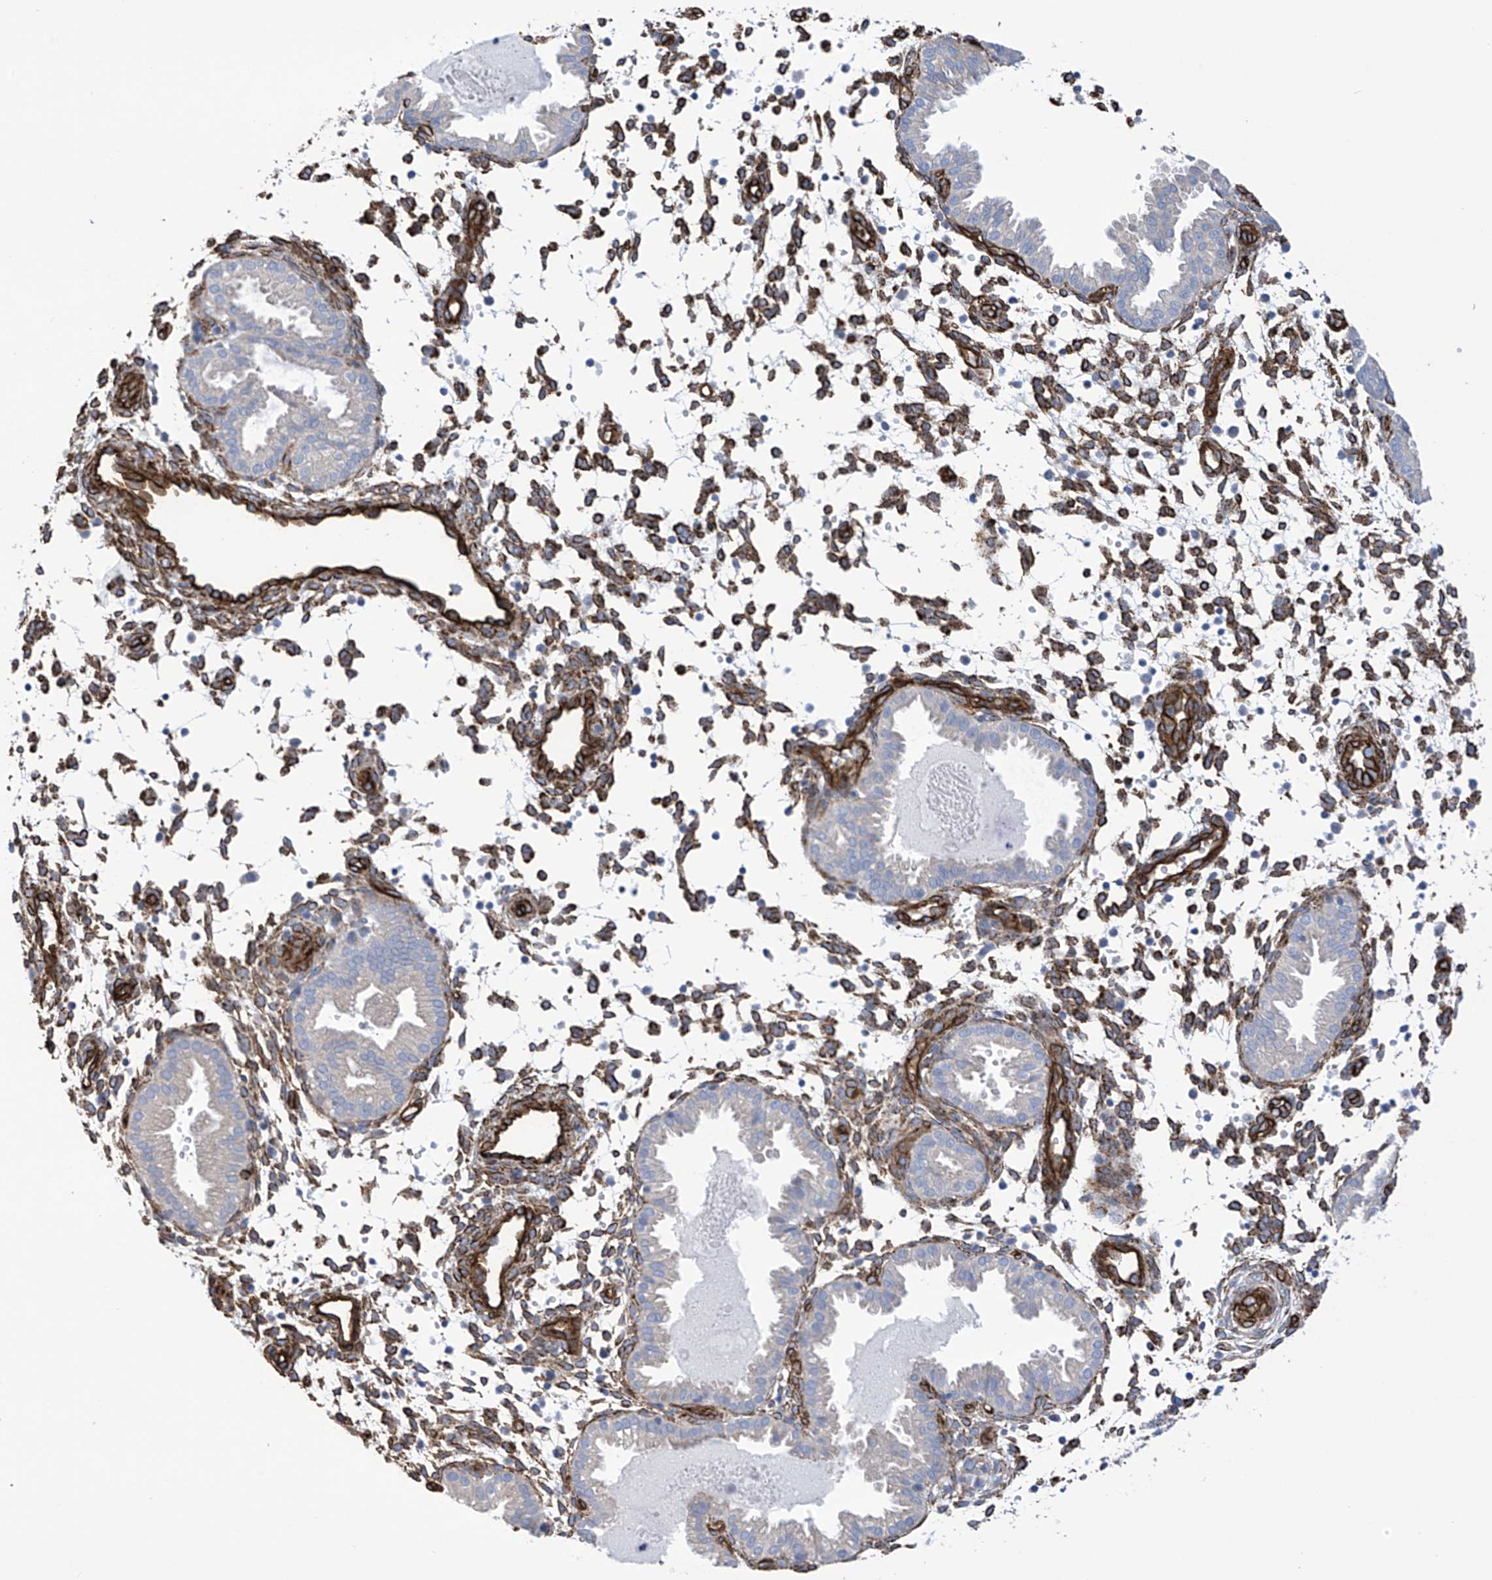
{"staining": {"intensity": "moderate", "quantity": "25%-75%", "location": "cytoplasmic/membranous"}, "tissue": "endometrium", "cell_type": "Cells in endometrial stroma", "image_type": "normal", "snomed": [{"axis": "morphology", "description": "Normal tissue, NOS"}, {"axis": "topography", "description": "Endometrium"}], "caption": "Protein analysis of benign endometrium demonstrates moderate cytoplasmic/membranous staining in about 25%-75% of cells in endometrial stroma. (Brightfield microscopy of DAB IHC at high magnification).", "gene": "UBTD1", "patient": {"sex": "female", "age": 33}}